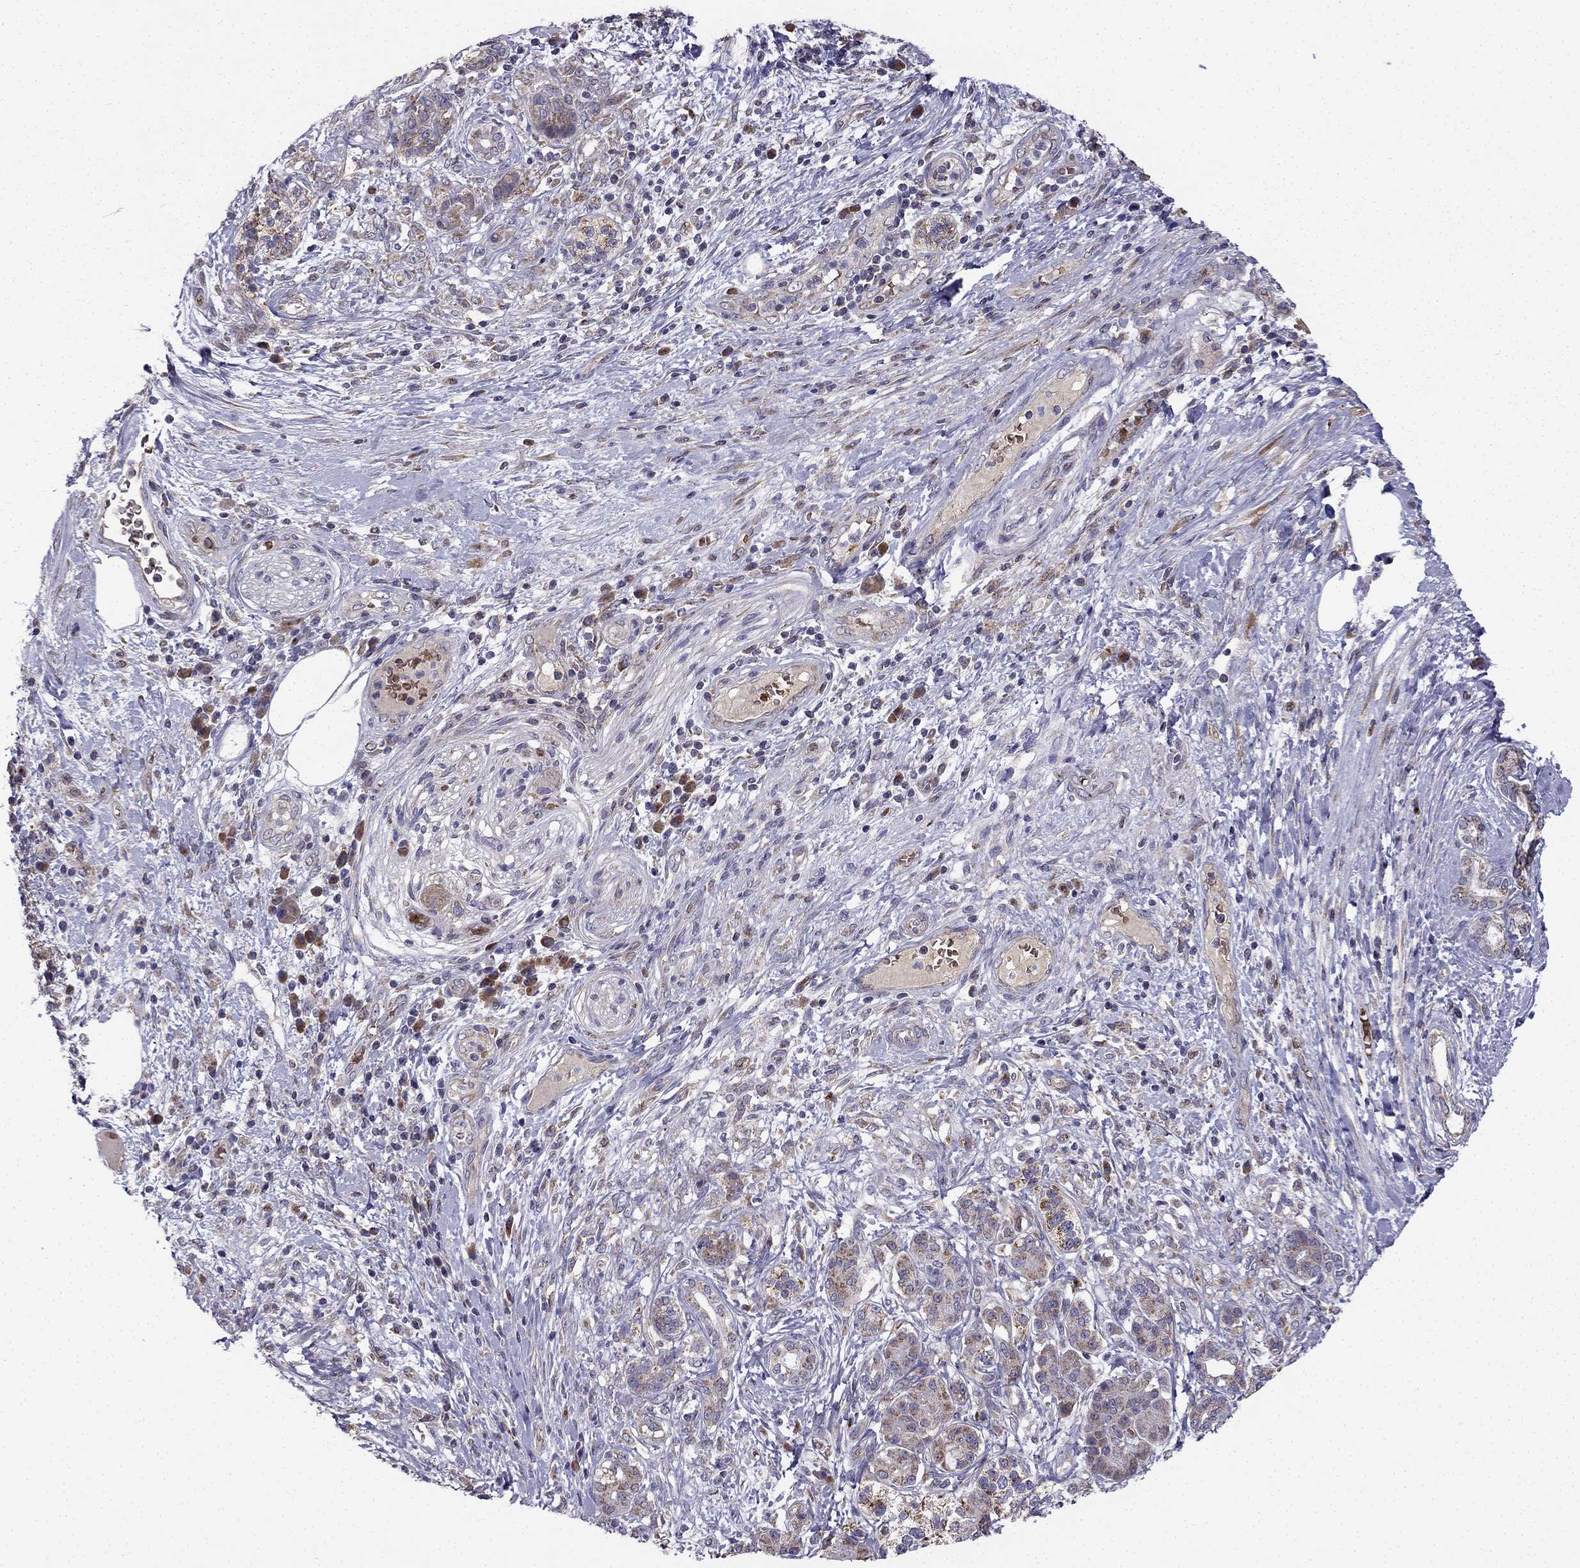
{"staining": {"intensity": "moderate", "quantity": "<25%", "location": "cytoplasmic/membranous"}, "tissue": "pancreatic cancer", "cell_type": "Tumor cells", "image_type": "cancer", "snomed": [{"axis": "morphology", "description": "Adenocarcinoma, NOS"}, {"axis": "topography", "description": "Pancreas"}], "caption": "Moderate cytoplasmic/membranous positivity is identified in about <25% of tumor cells in pancreatic cancer (adenocarcinoma).", "gene": "B4GALT7", "patient": {"sex": "female", "age": 73}}